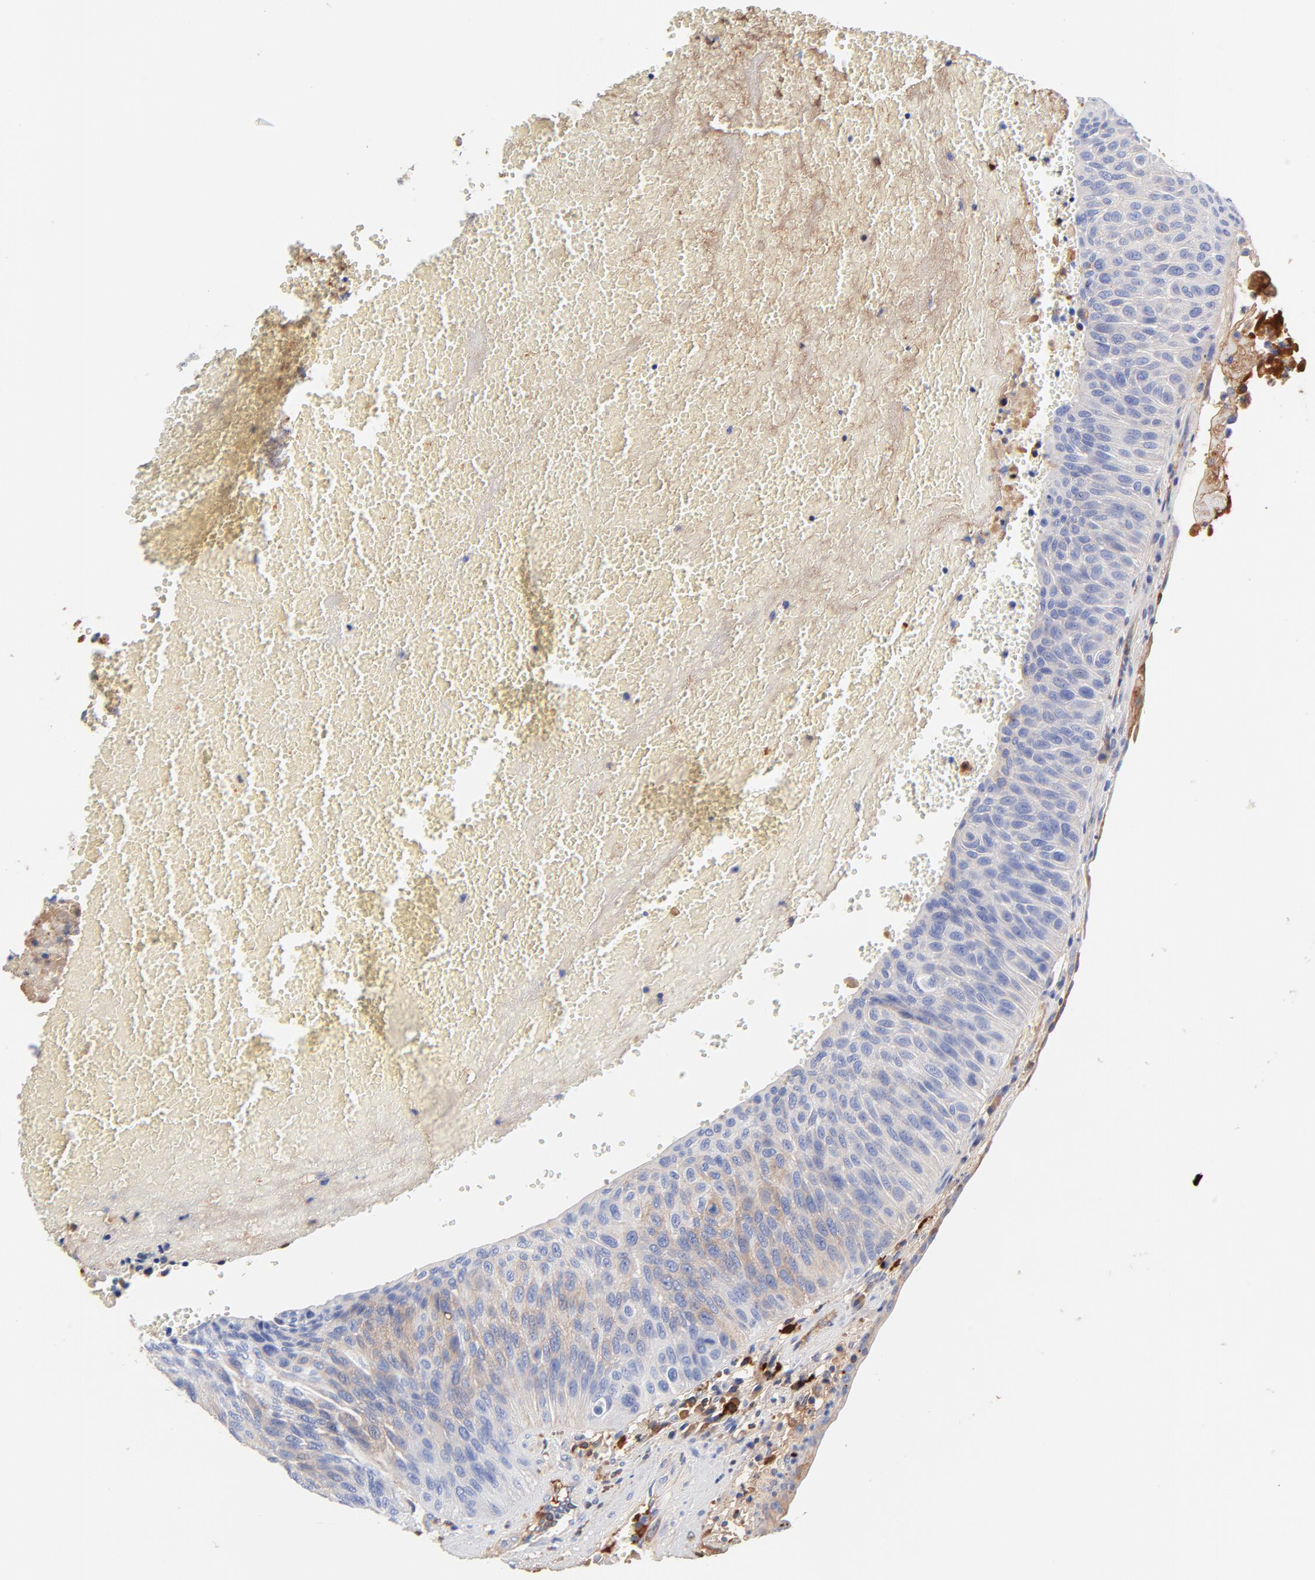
{"staining": {"intensity": "weak", "quantity": "<25%", "location": "cytoplasmic/membranous"}, "tissue": "urothelial cancer", "cell_type": "Tumor cells", "image_type": "cancer", "snomed": [{"axis": "morphology", "description": "Urothelial carcinoma, High grade"}, {"axis": "topography", "description": "Urinary bladder"}], "caption": "Histopathology image shows no significant protein staining in tumor cells of urothelial cancer.", "gene": "IGLV3-10", "patient": {"sex": "male", "age": 66}}